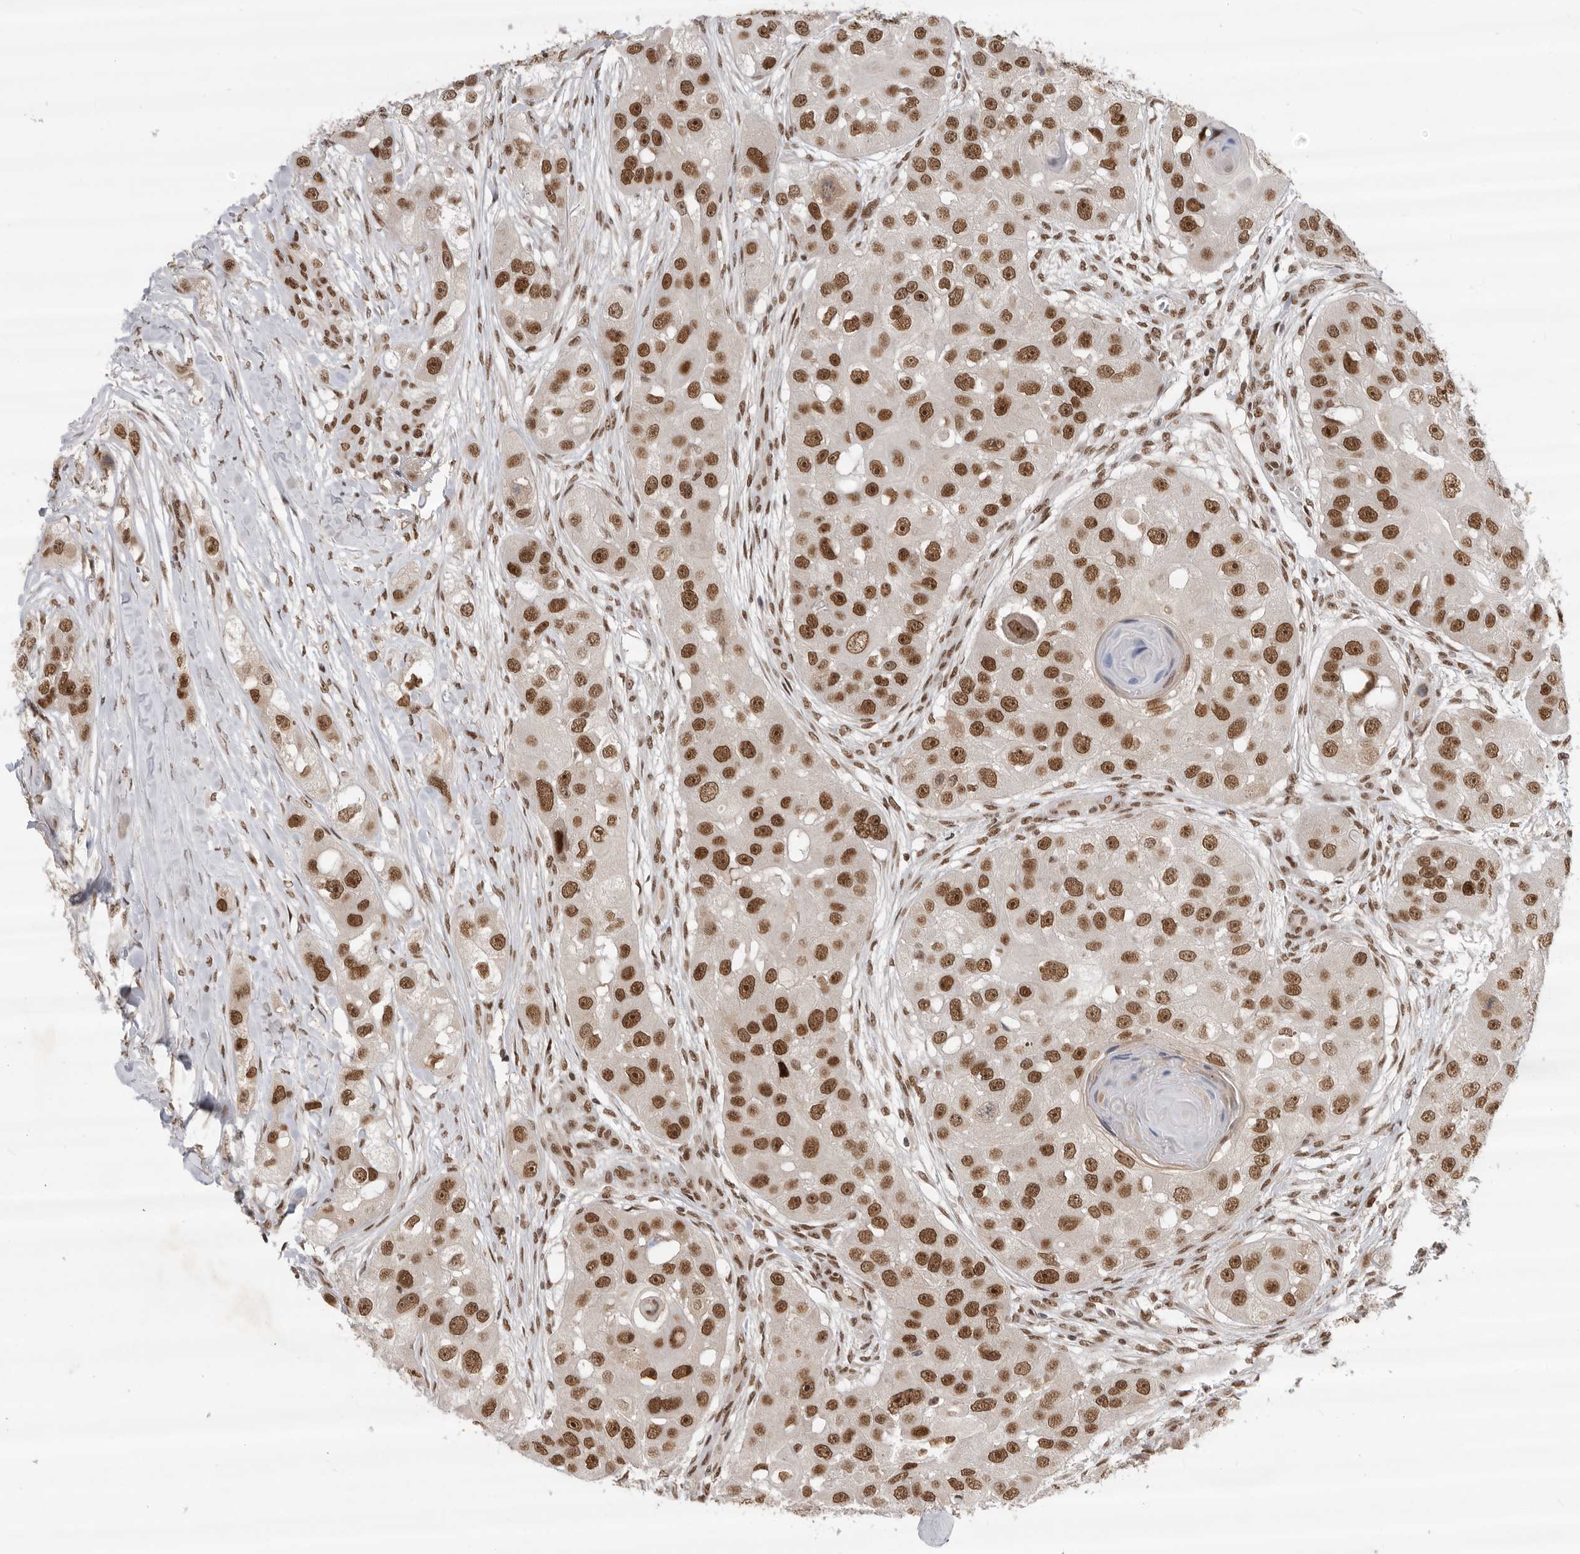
{"staining": {"intensity": "strong", "quantity": ">75%", "location": "nuclear"}, "tissue": "head and neck cancer", "cell_type": "Tumor cells", "image_type": "cancer", "snomed": [{"axis": "morphology", "description": "Normal tissue, NOS"}, {"axis": "morphology", "description": "Squamous cell carcinoma, NOS"}, {"axis": "topography", "description": "Skeletal muscle"}, {"axis": "topography", "description": "Head-Neck"}], "caption": "Immunohistochemistry histopathology image of human head and neck squamous cell carcinoma stained for a protein (brown), which reveals high levels of strong nuclear positivity in approximately >75% of tumor cells.", "gene": "ZNF830", "patient": {"sex": "male", "age": 51}}